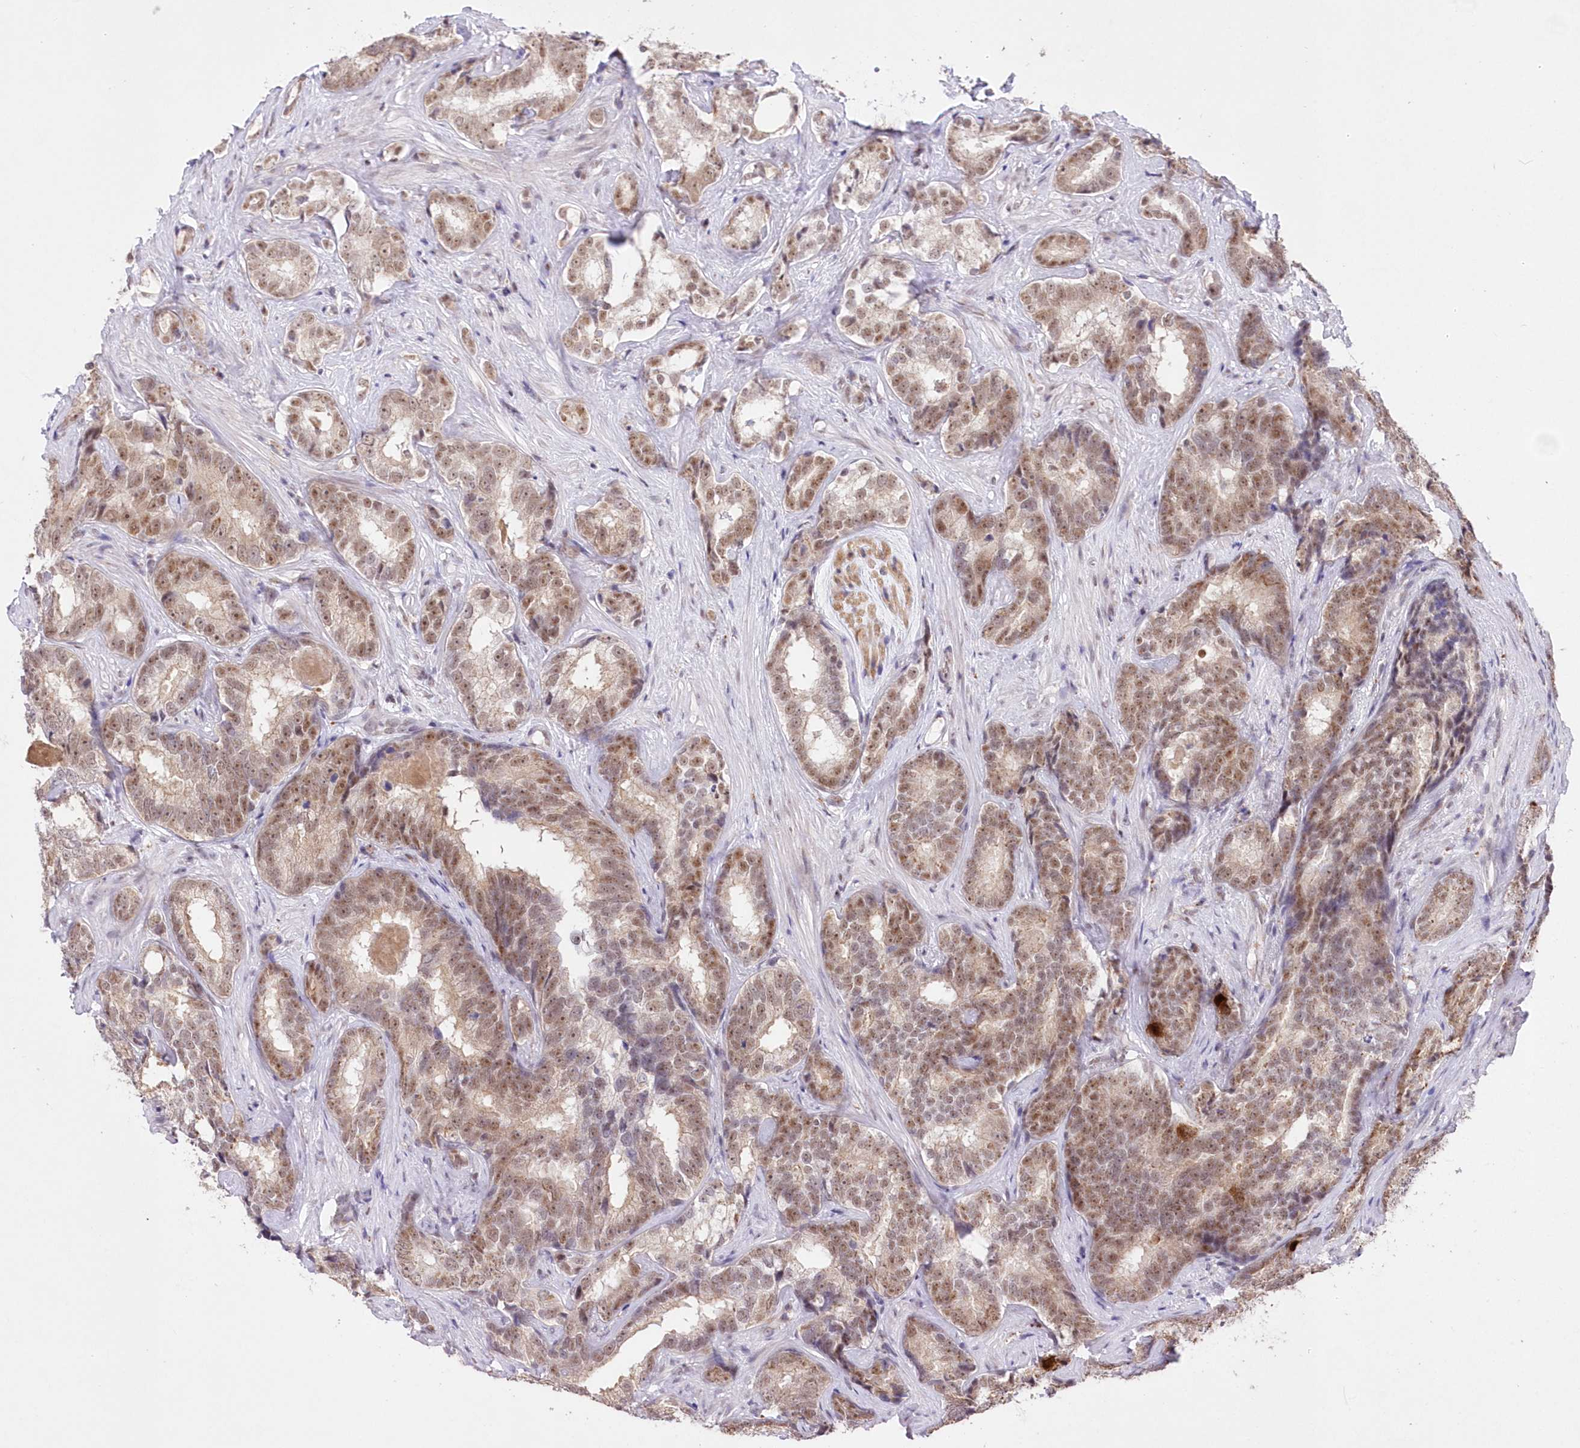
{"staining": {"intensity": "moderate", "quantity": ">75%", "location": "nuclear"}, "tissue": "prostate cancer", "cell_type": "Tumor cells", "image_type": "cancer", "snomed": [{"axis": "morphology", "description": "Adenocarcinoma, High grade"}, {"axis": "topography", "description": "Prostate"}], "caption": "Prostate cancer (high-grade adenocarcinoma) stained for a protein (brown) reveals moderate nuclear positive staining in about >75% of tumor cells.", "gene": "RBM27", "patient": {"sex": "male", "age": 66}}